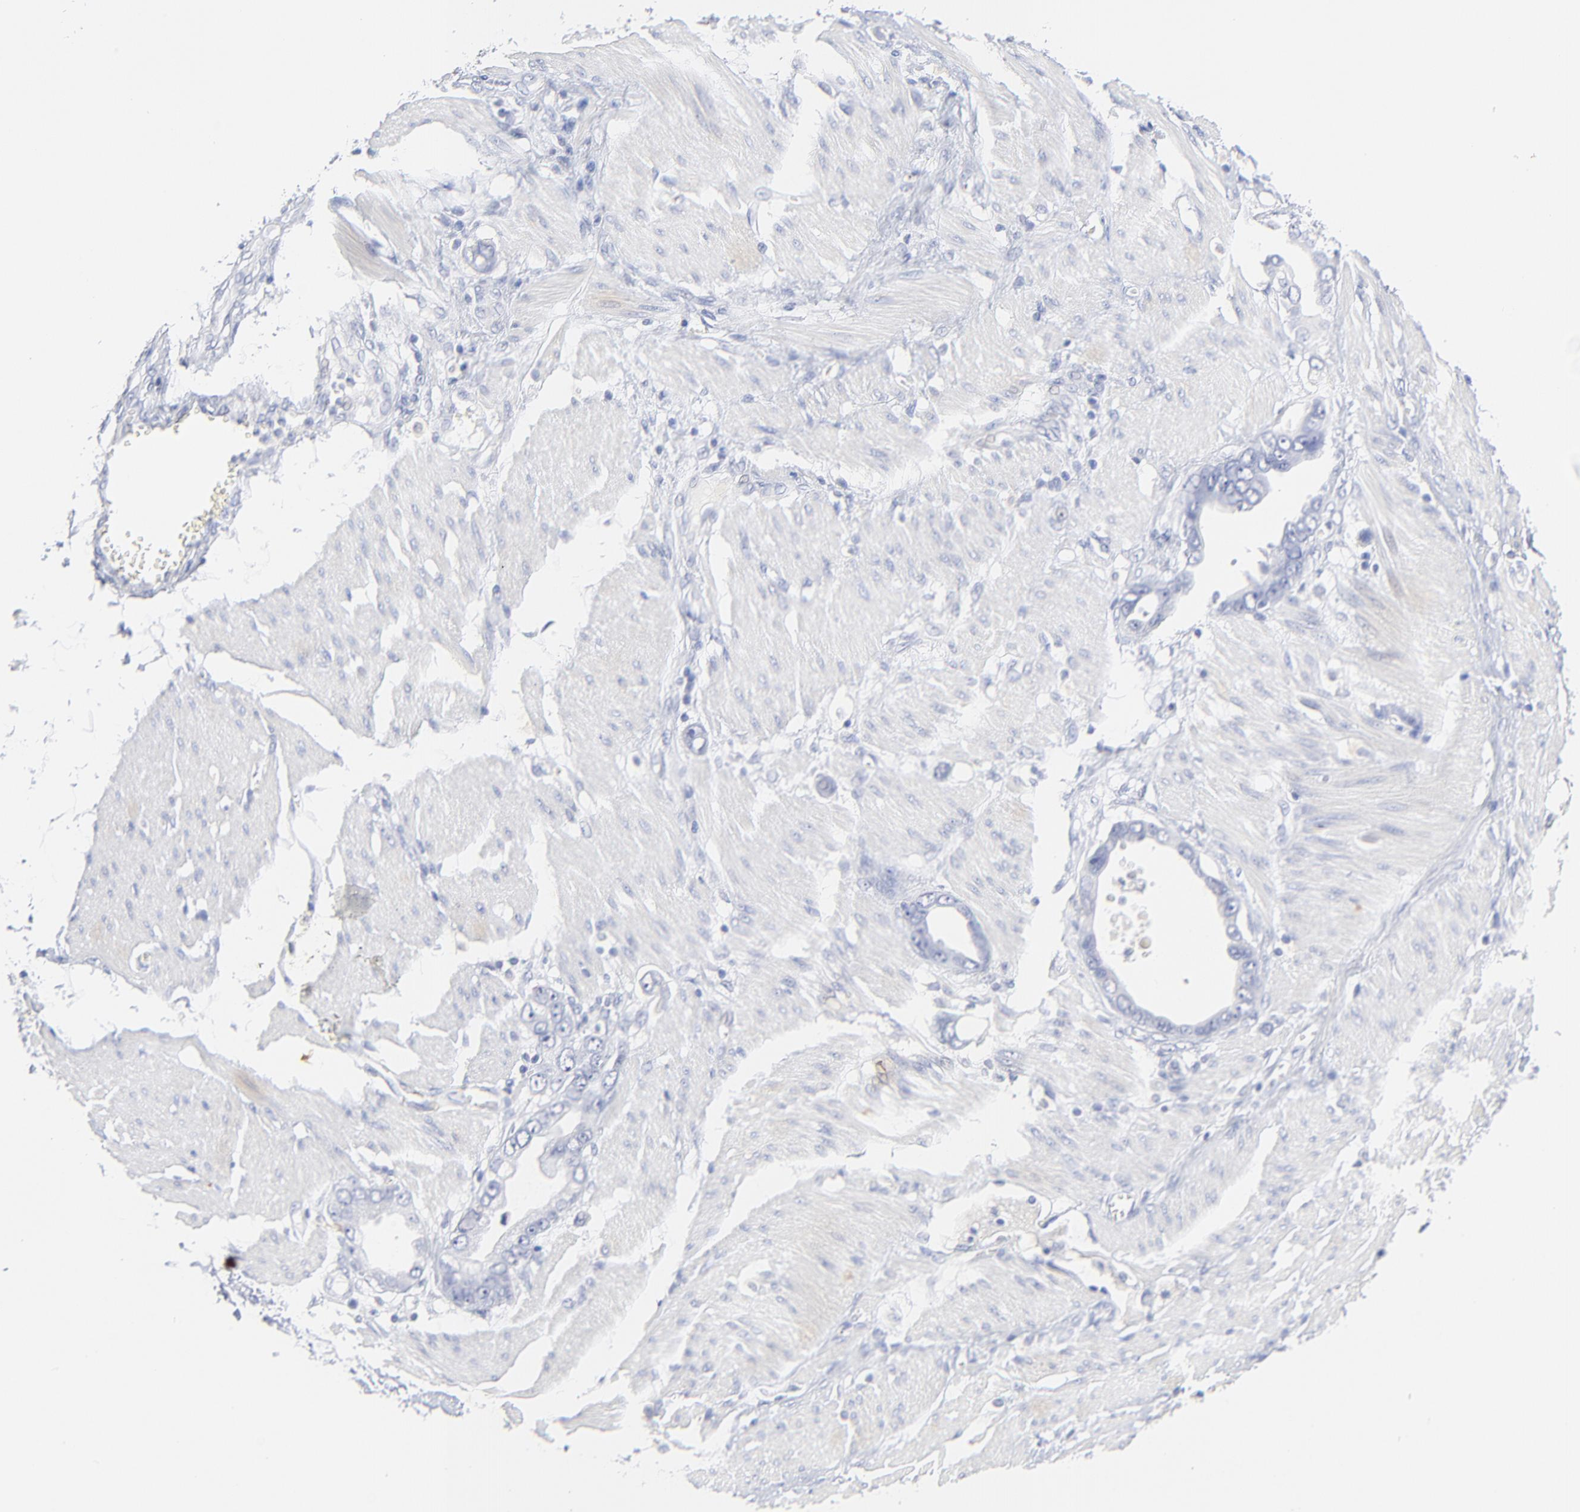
{"staining": {"intensity": "negative", "quantity": "none", "location": "none"}, "tissue": "stomach cancer", "cell_type": "Tumor cells", "image_type": "cancer", "snomed": [{"axis": "morphology", "description": "Adenocarcinoma, NOS"}, {"axis": "topography", "description": "Stomach"}], "caption": "There is no significant expression in tumor cells of stomach adenocarcinoma. Brightfield microscopy of IHC stained with DAB (brown) and hematoxylin (blue), captured at high magnification.", "gene": "SULT4A1", "patient": {"sex": "male", "age": 78}}